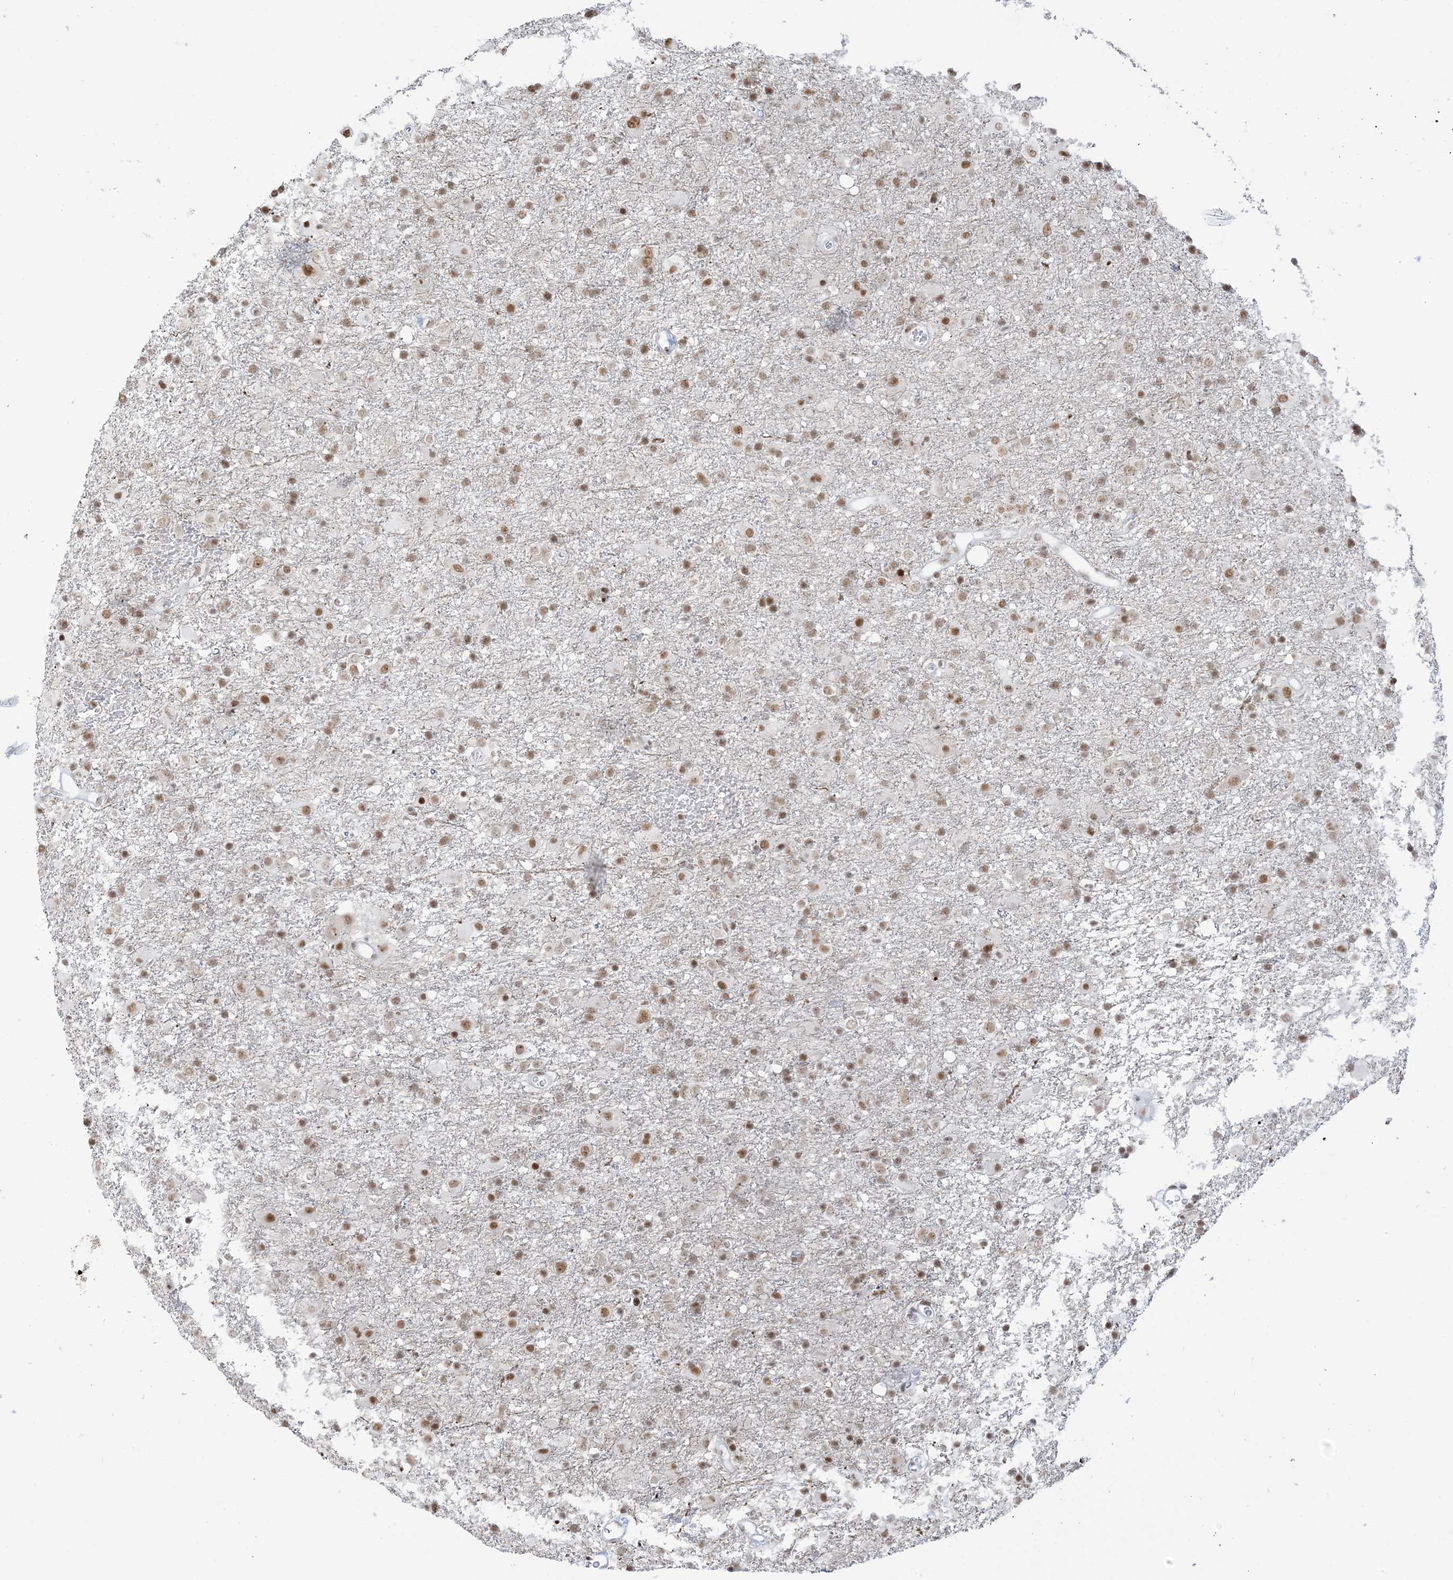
{"staining": {"intensity": "moderate", "quantity": ">75%", "location": "nuclear"}, "tissue": "glioma", "cell_type": "Tumor cells", "image_type": "cancer", "snomed": [{"axis": "morphology", "description": "Glioma, malignant, Low grade"}, {"axis": "topography", "description": "Brain"}], "caption": "Immunohistochemical staining of glioma exhibits medium levels of moderate nuclear protein expression in approximately >75% of tumor cells.", "gene": "STAG1", "patient": {"sex": "male", "age": 65}}